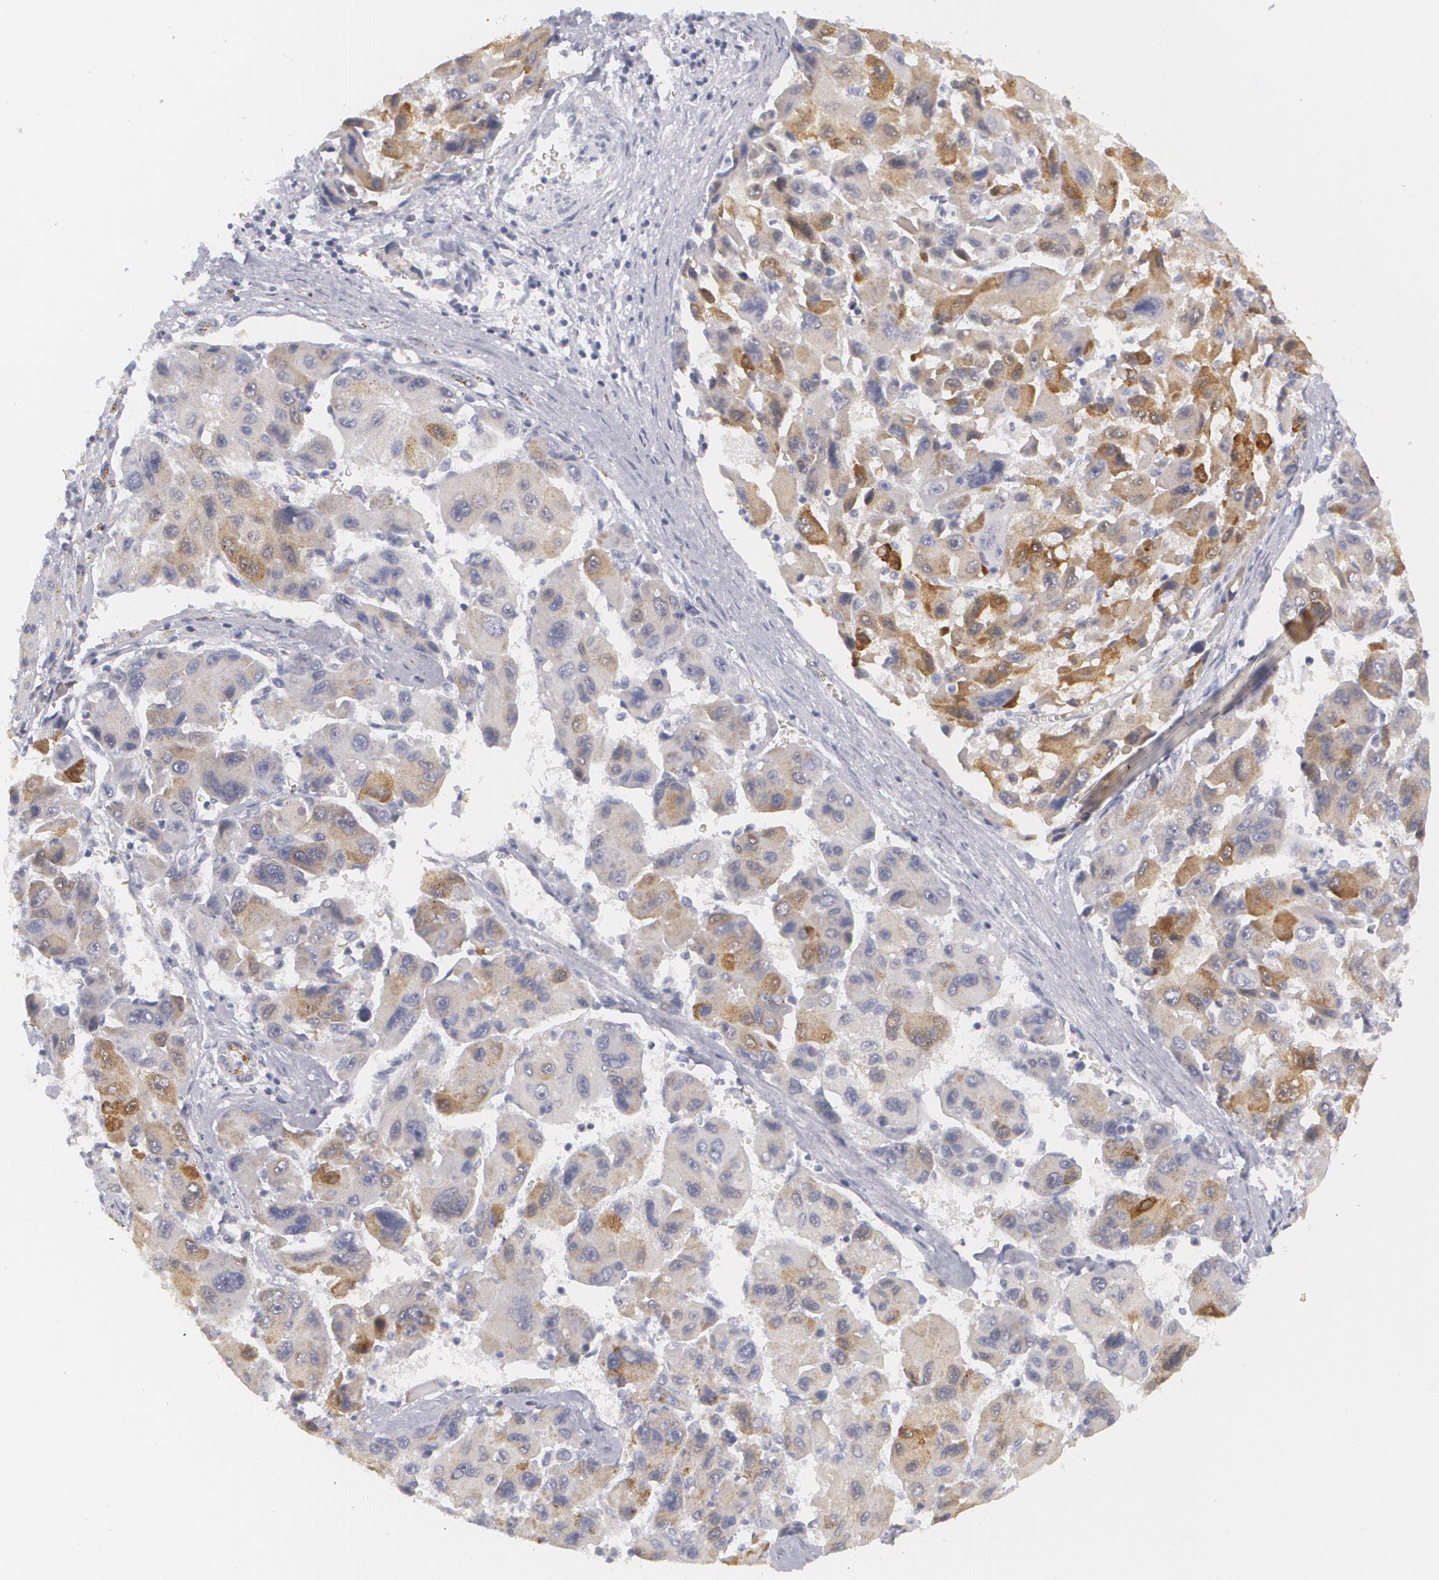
{"staining": {"intensity": "moderate", "quantity": "<25%", "location": "cytoplasmic/membranous"}, "tissue": "liver cancer", "cell_type": "Tumor cells", "image_type": "cancer", "snomed": [{"axis": "morphology", "description": "Carcinoma, Hepatocellular, NOS"}, {"axis": "topography", "description": "Liver"}], "caption": "Protein expression analysis of human hepatocellular carcinoma (liver) reveals moderate cytoplasmic/membranous expression in approximately <25% of tumor cells.", "gene": "MBNL3", "patient": {"sex": "male", "age": 64}}